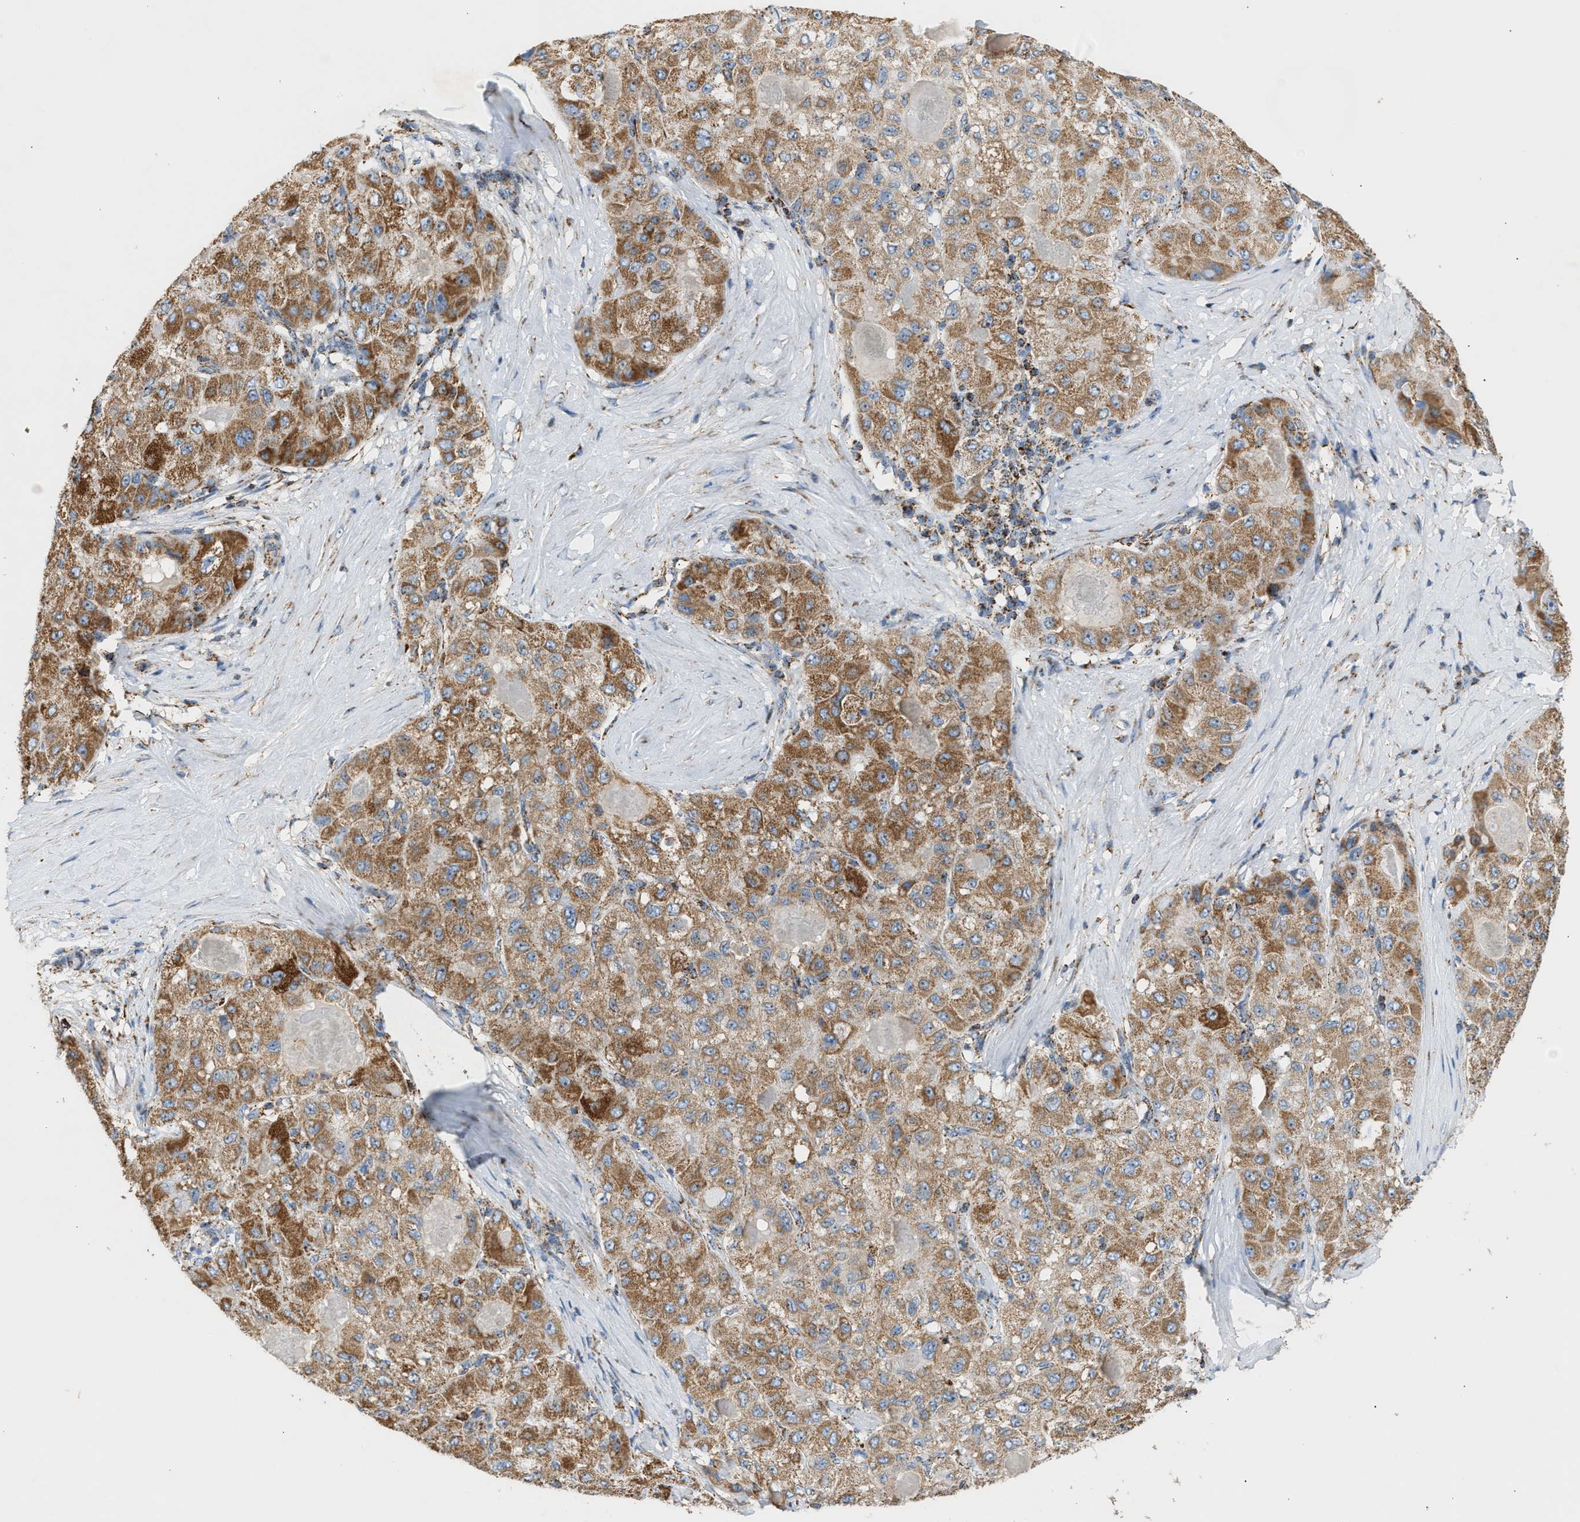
{"staining": {"intensity": "moderate", "quantity": ">75%", "location": "cytoplasmic/membranous"}, "tissue": "liver cancer", "cell_type": "Tumor cells", "image_type": "cancer", "snomed": [{"axis": "morphology", "description": "Carcinoma, Hepatocellular, NOS"}, {"axis": "topography", "description": "Liver"}], "caption": "The image shows staining of hepatocellular carcinoma (liver), revealing moderate cytoplasmic/membranous protein staining (brown color) within tumor cells.", "gene": "OGDH", "patient": {"sex": "male", "age": 80}}